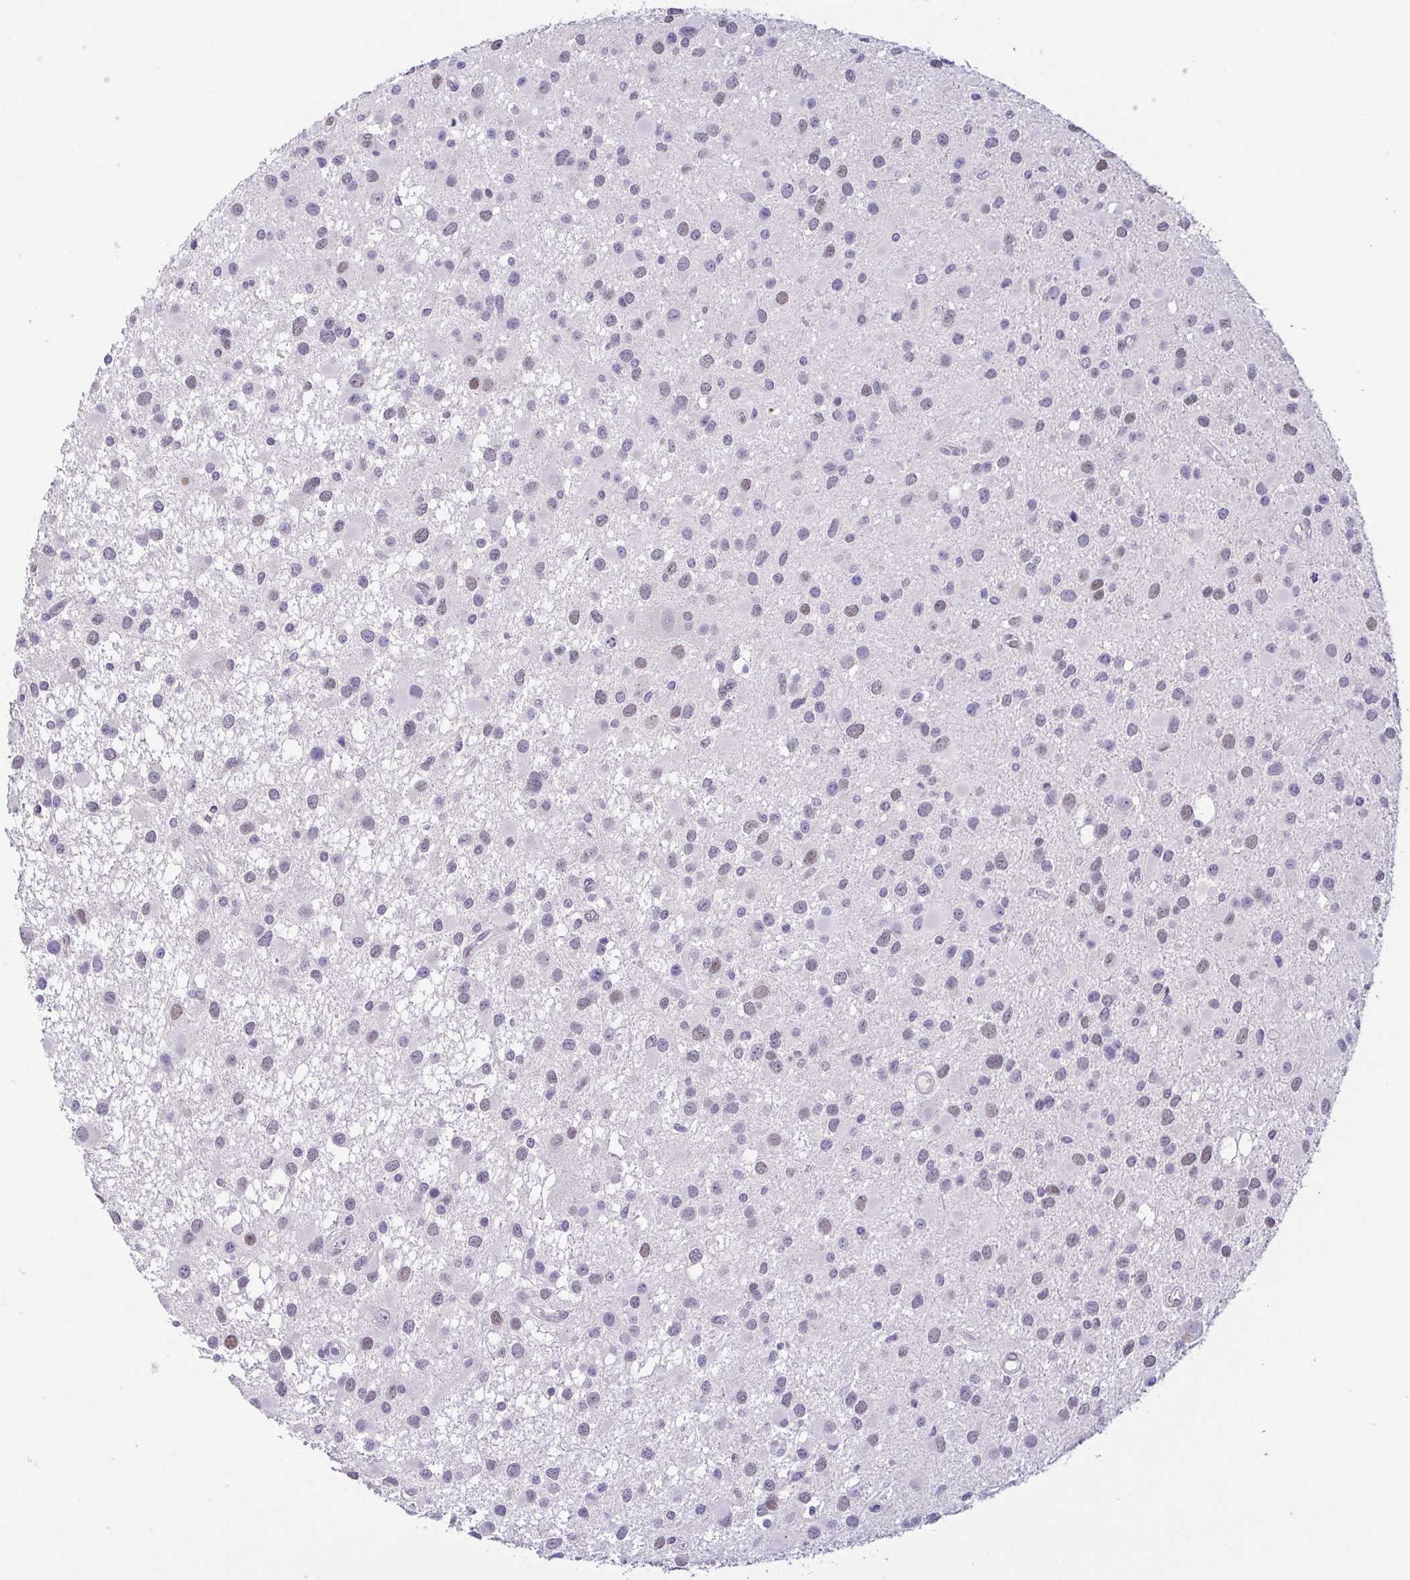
{"staining": {"intensity": "weak", "quantity": "<25%", "location": "nuclear"}, "tissue": "glioma", "cell_type": "Tumor cells", "image_type": "cancer", "snomed": [{"axis": "morphology", "description": "Glioma, malignant, Low grade"}, {"axis": "topography", "description": "Brain"}], "caption": "Immunohistochemistry photomicrograph of neoplastic tissue: human malignant glioma (low-grade) stained with DAB (3,3'-diaminobenzidine) displays no significant protein positivity in tumor cells. (DAB (3,3'-diaminobenzidine) IHC visualized using brightfield microscopy, high magnification).", "gene": "TCF3", "patient": {"sex": "female", "age": 32}}